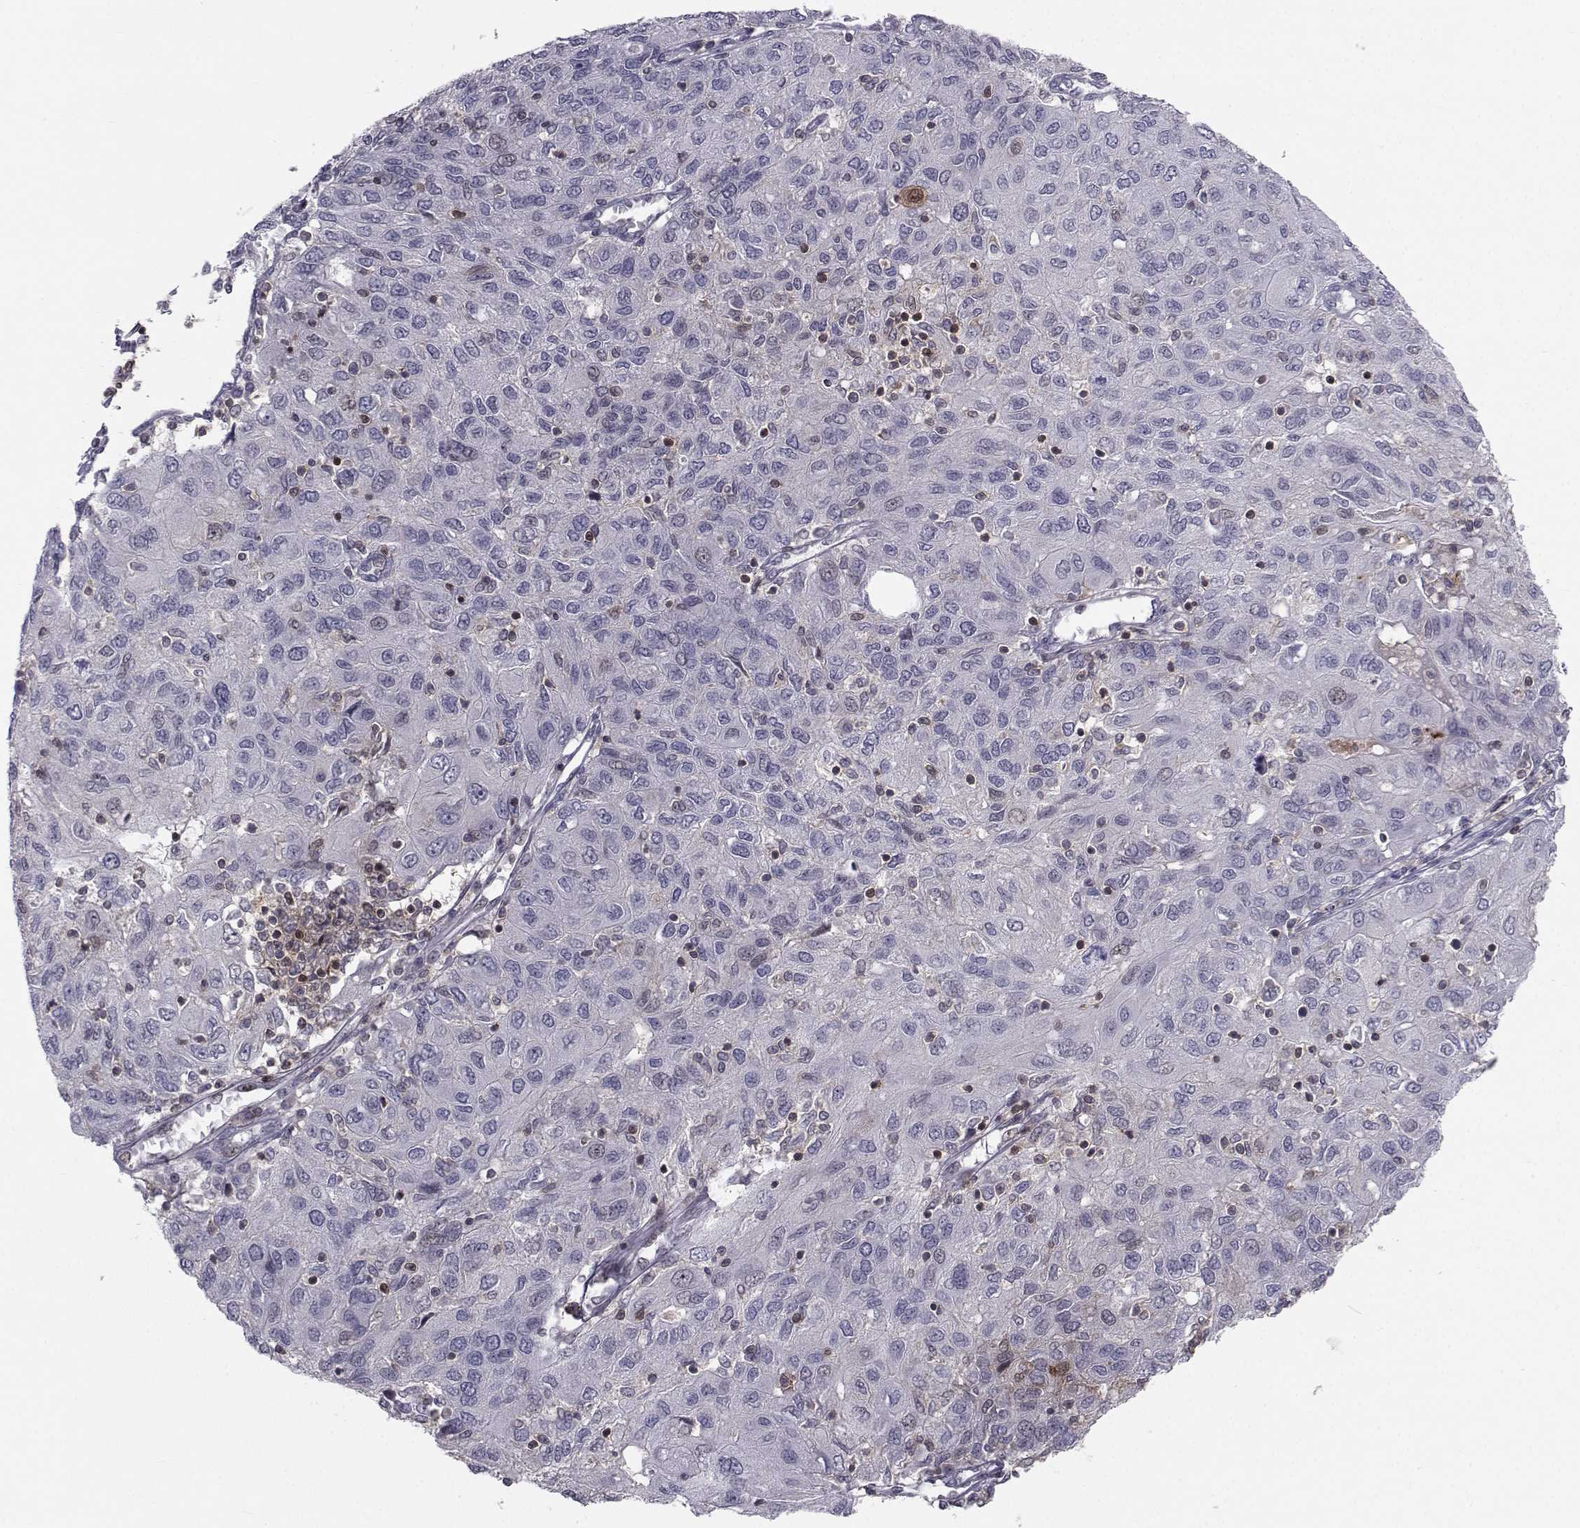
{"staining": {"intensity": "negative", "quantity": "none", "location": "none"}, "tissue": "ovarian cancer", "cell_type": "Tumor cells", "image_type": "cancer", "snomed": [{"axis": "morphology", "description": "Carcinoma, endometroid"}, {"axis": "topography", "description": "Ovary"}], "caption": "Protein analysis of ovarian cancer (endometroid carcinoma) shows no significant positivity in tumor cells. The staining is performed using DAB brown chromogen with nuclei counter-stained in using hematoxylin.", "gene": "PCP4L1", "patient": {"sex": "female", "age": 50}}